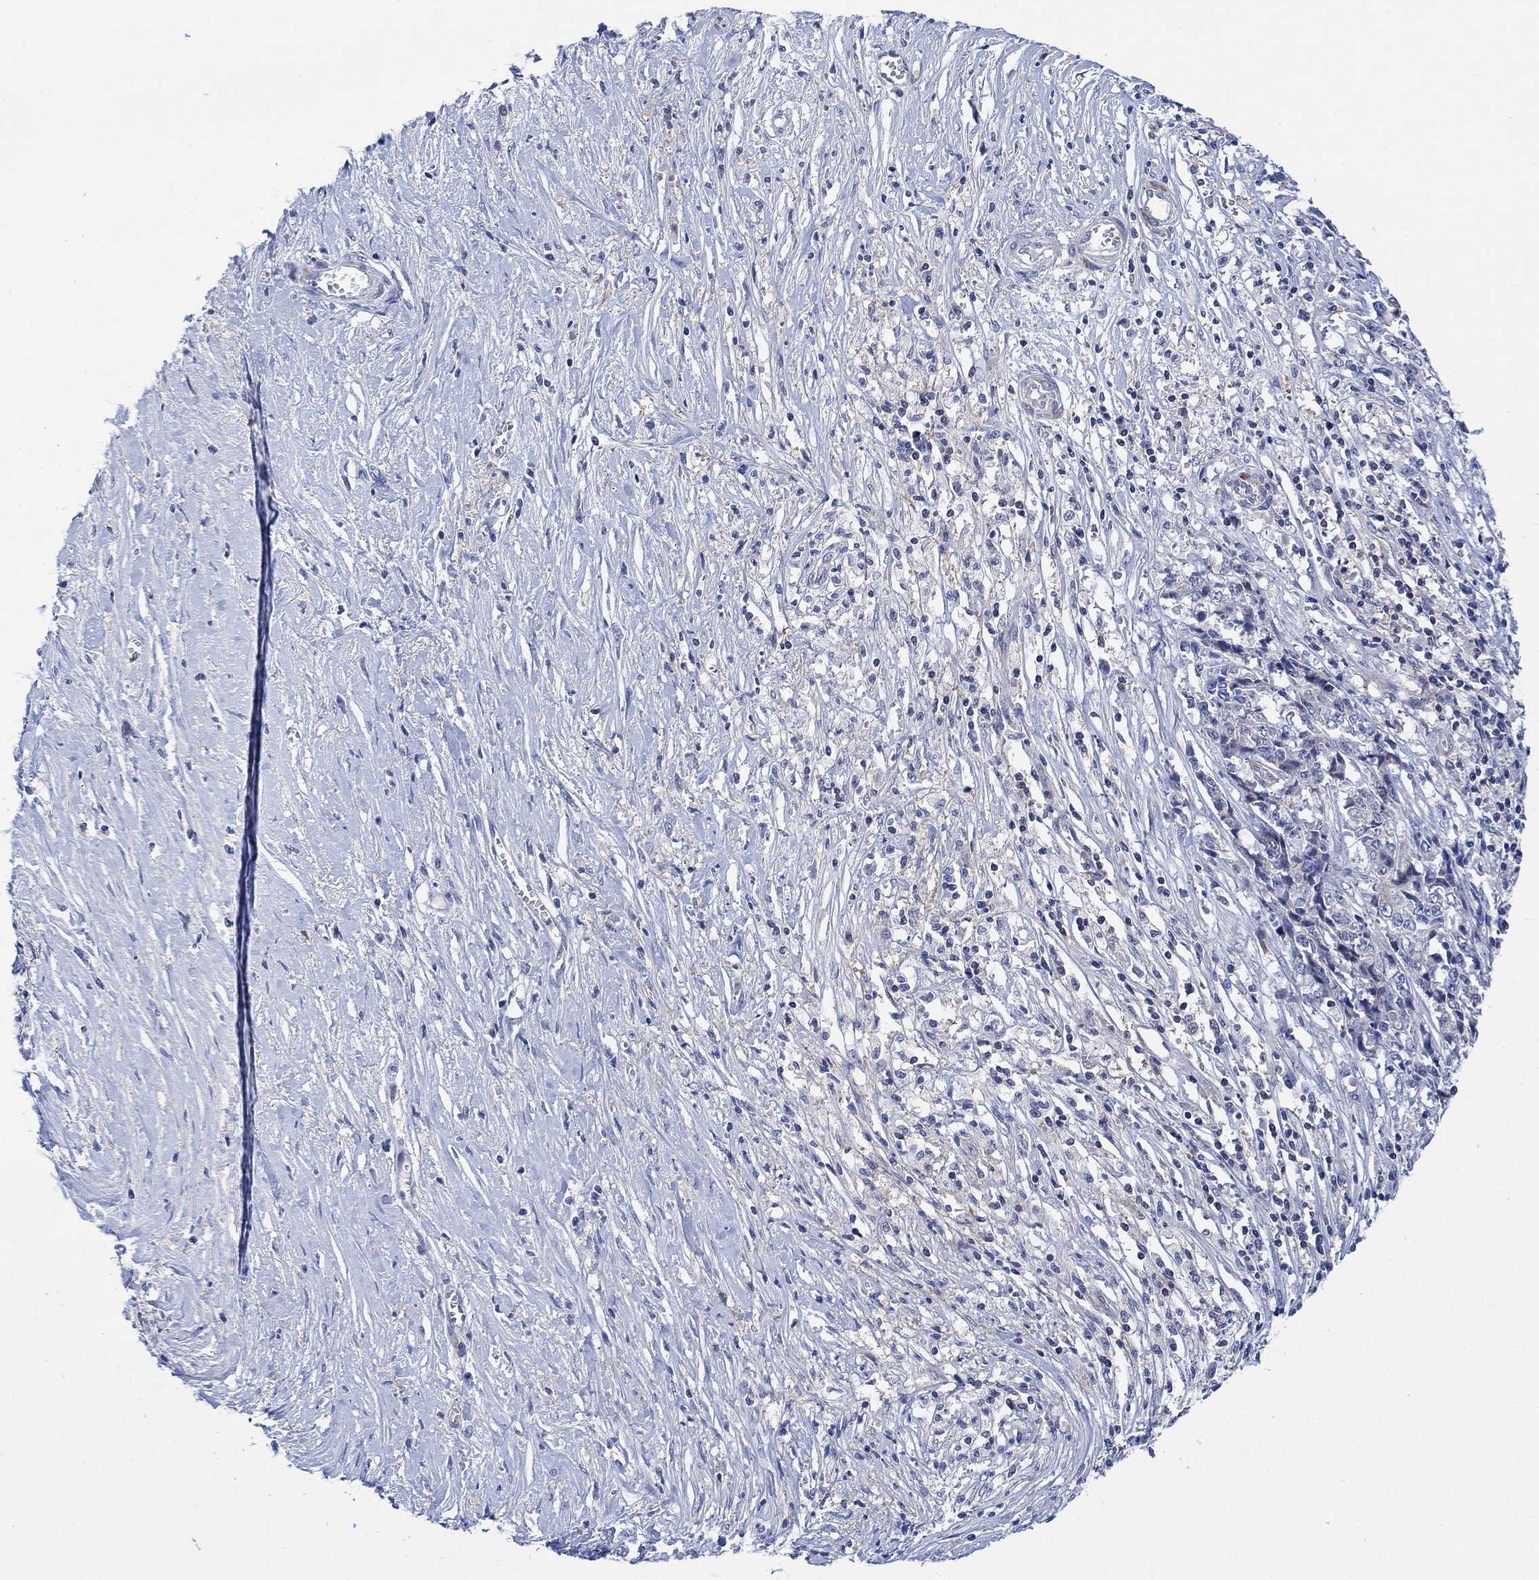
{"staining": {"intensity": "negative", "quantity": "none", "location": "none"}, "tissue": "ovarian cancer", "cell_type": "Tumor cells", "image_type": "cancer", "snomed": [{"axis": "morphology", "description": "Carcinoma, endometroid"}, {"axis": "topography", "description": "Ovary"}], "caption": "Human endometroid carcinoma (ovarian) stained for a protein using IHC displays no positivity in tumor cells.", "gene": "ARSK", "patient": {"sex": "female", "age": 42}}